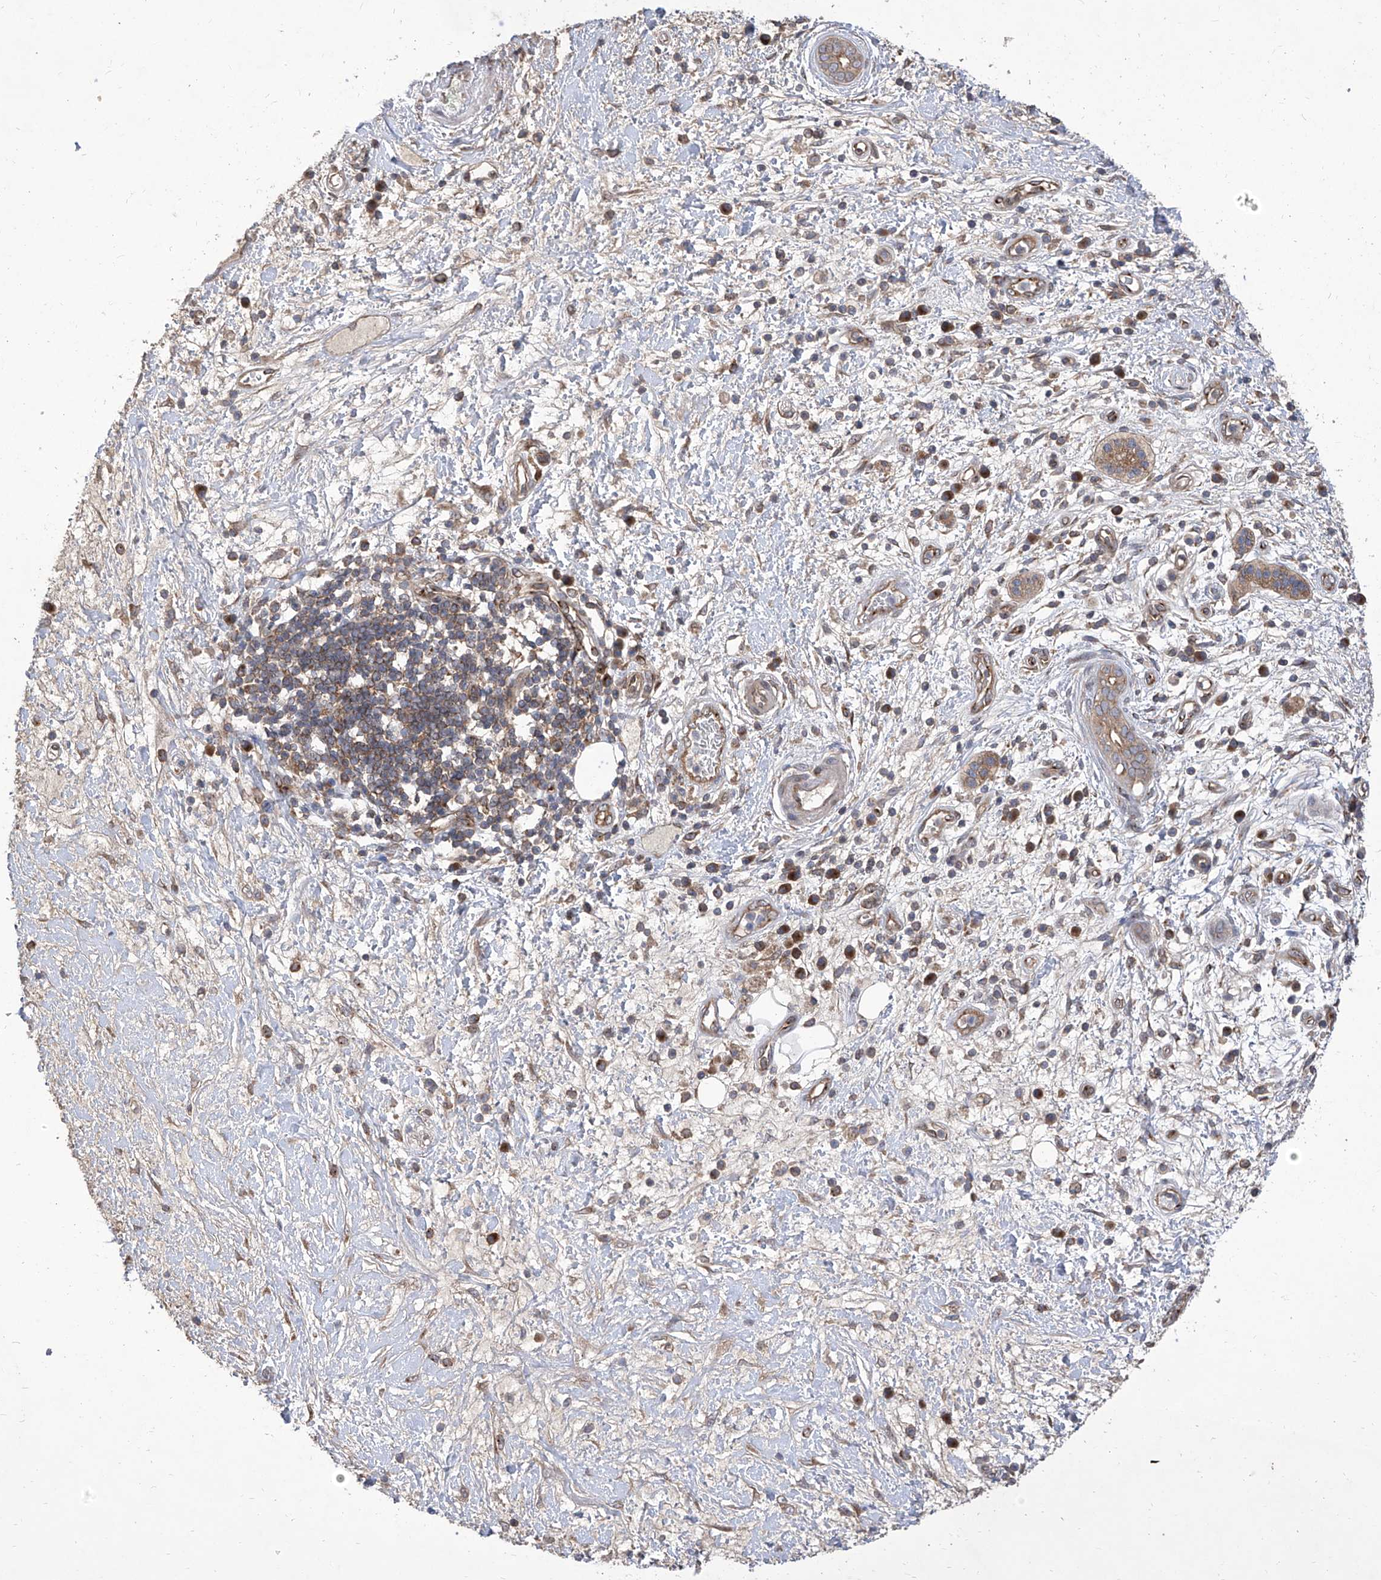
{"staining": {"intensity": "weak", "quantity": "25%-75%", "location": "cytoplasmic/membranous"}, "tissue": "pancreatic cancer", "cell_type": "Tumor cells", "image_type": "cancer", "snomed": [{"axis": "morphology", "description": "Adenocarcinoma, NOS"}, {"axis": "topography", "description": "Pancreas"}], "caption": "Immunohistochemical staining of adenocarcinoma (pancreatic) exhibits low levels of weak cytoplasmic/membranous protein staining in approximately 25%-75% of tumor cells.", "gene": "TJAP1", "patient": {"sex": "male", "age": 78}}